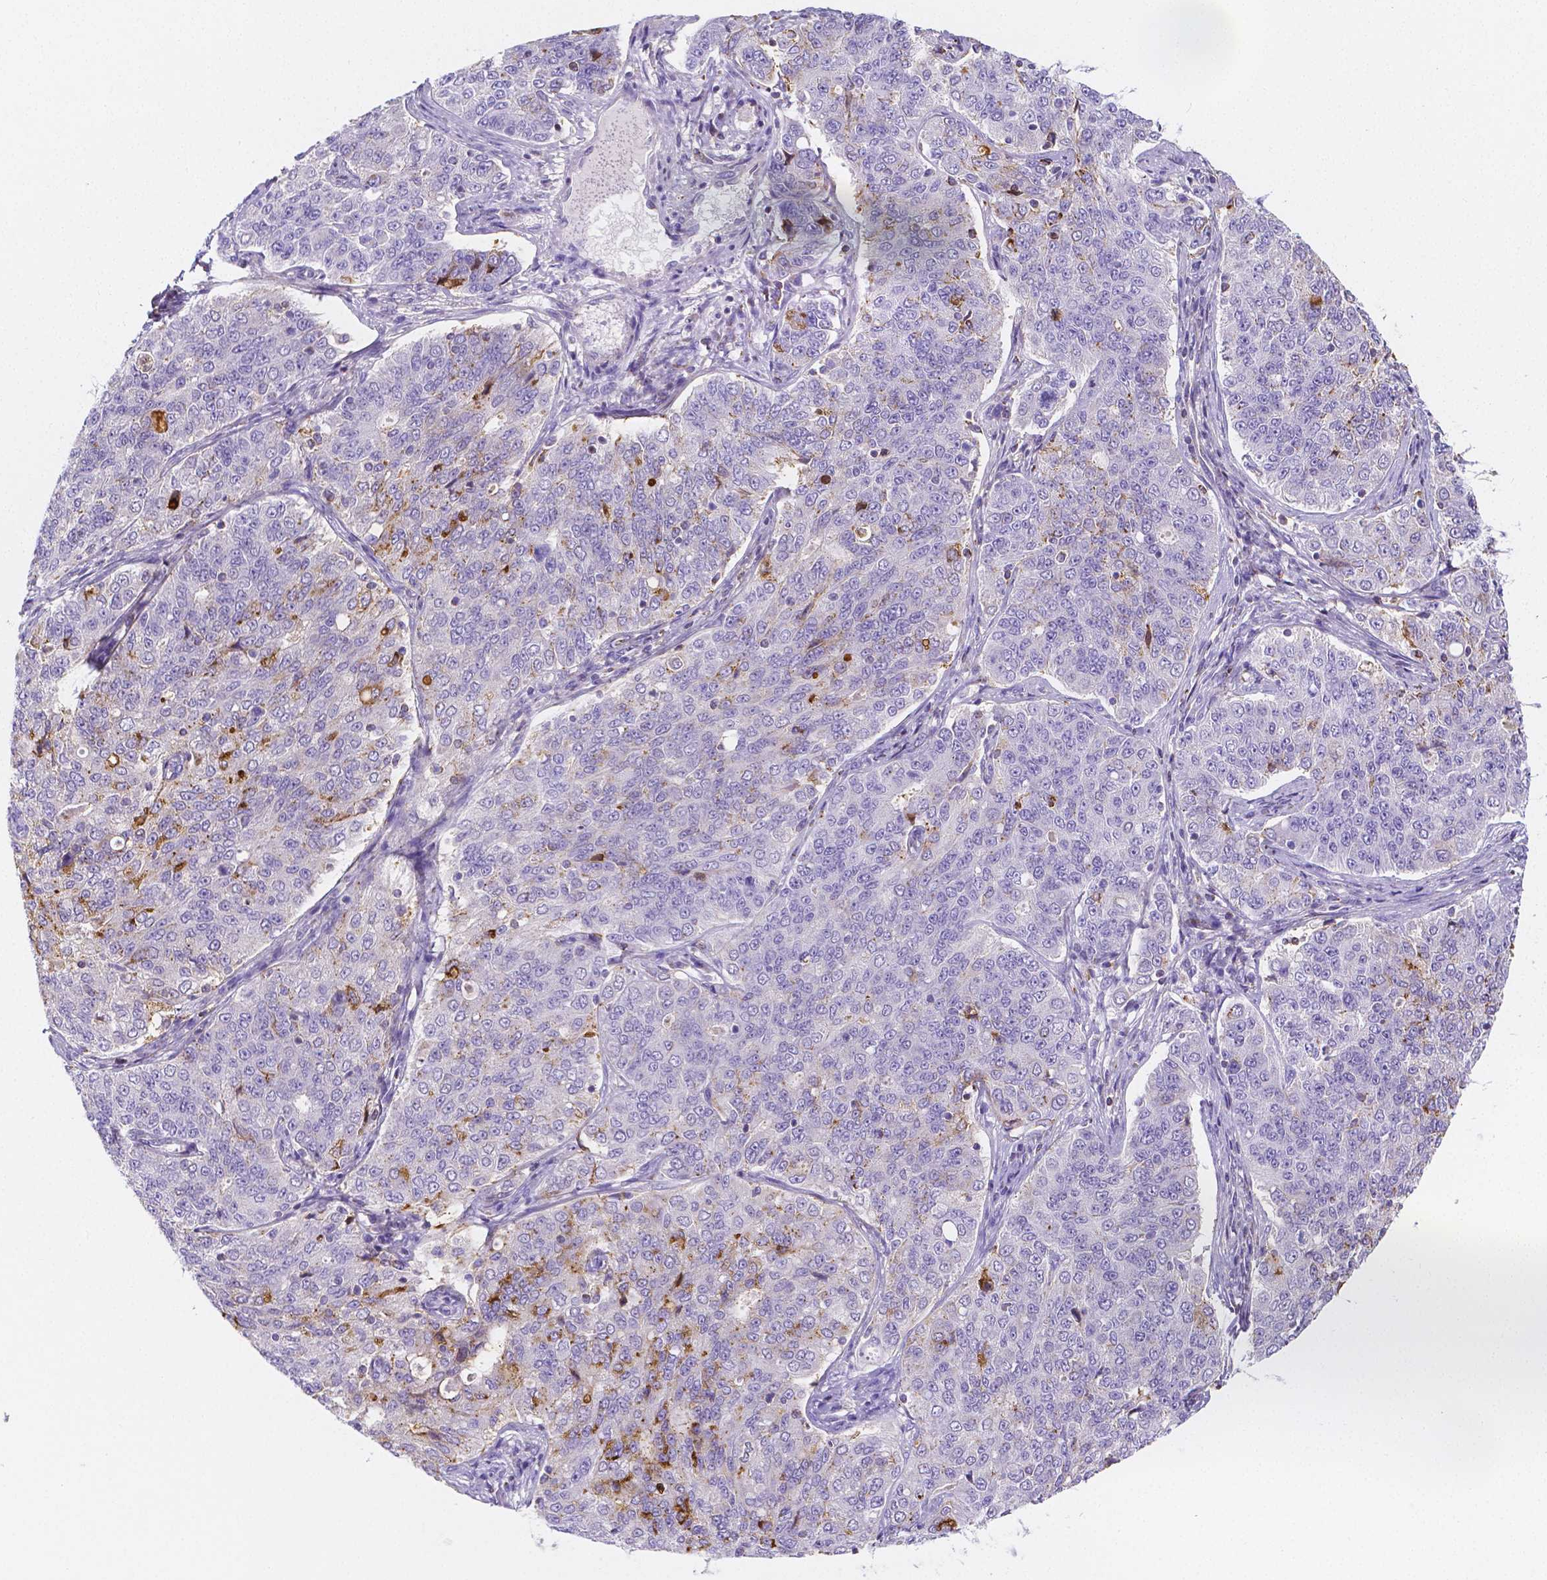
{"staining": {"intensity": "moderate", "quantity": "<25%", "location": "cytoplasmic/membranous"}, "tissue": "endometrial cancer", "cell_type": "Tumor cells", "image_type": "cancer", "snomed": [{"axis": "morphology", "description": "Adenocarcinoma, NOS"}, {"axis": "topography", "description": "Endometrium"}], "caption": "Immunohistochemical staining of adenocarcinoma (endometrial) reveals low levels of moderate cytoplasmic/membranous protein expression in about <25% of tumor cells.", "gene": "GABRD", "patient": {"sex": "female", "age": 43}}